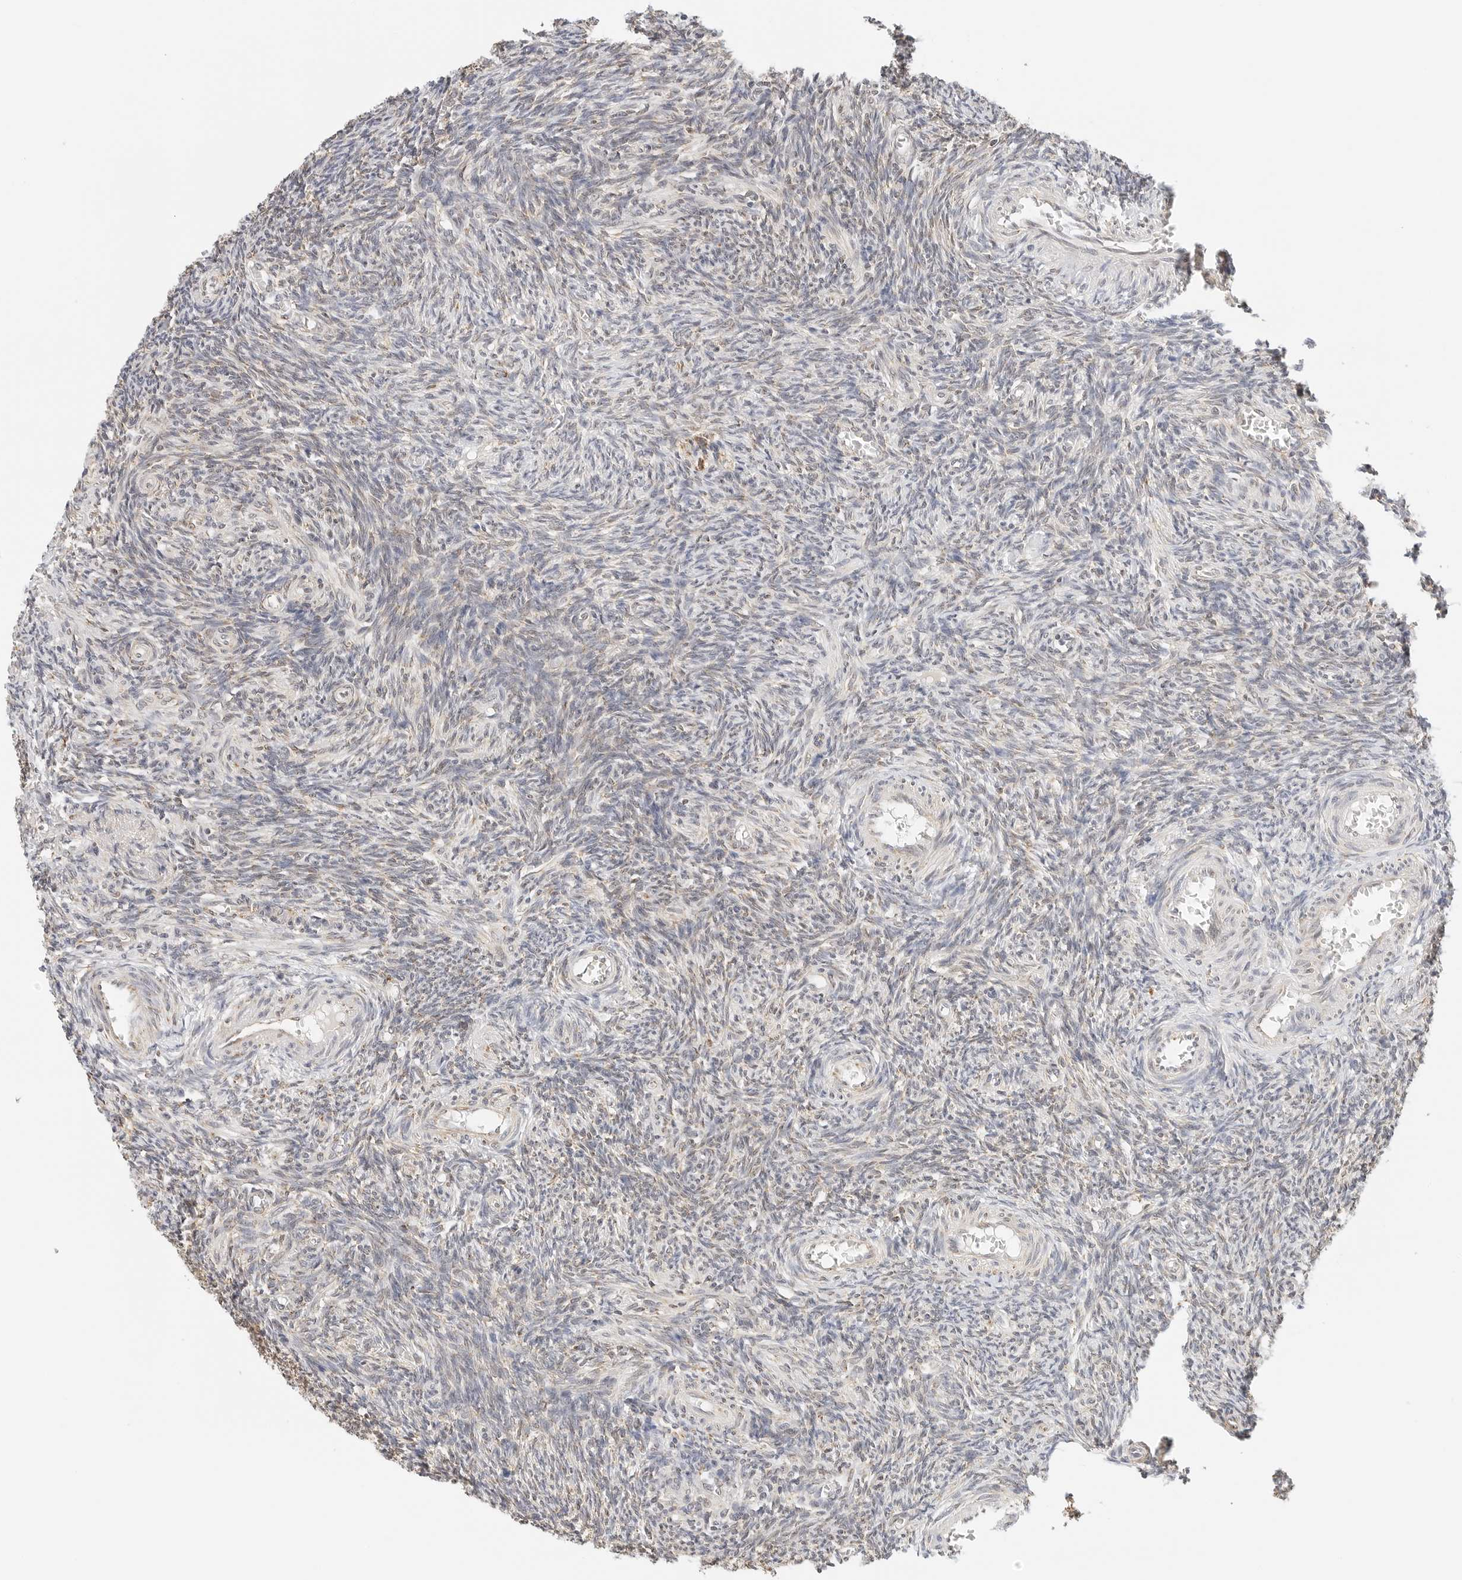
{"staining": {"intensity": "negative", "quantity": "none", "location": "none"}, "tissue": "ovary", "cell_type": "Ovarian stroma cells", "image_type": "normal", "snomed": [{"axis": "morphology", "description": "Normal tissue, NOS"}, {"axis": "topography", "description": "Ovary"}], "caption": "Immunohistochemical staining of benign human ovary reveals no significant positivity in ovarian stroma cells. The staining was performed using DAB (3,3'-diaminobenzidine) to visualize the protein expression in brown, while the nuclei were stained in blue with hematoxylin (Magnification: 20x).", "gene": "ATL1", "patient": {"sex": "female", "age": 27}}